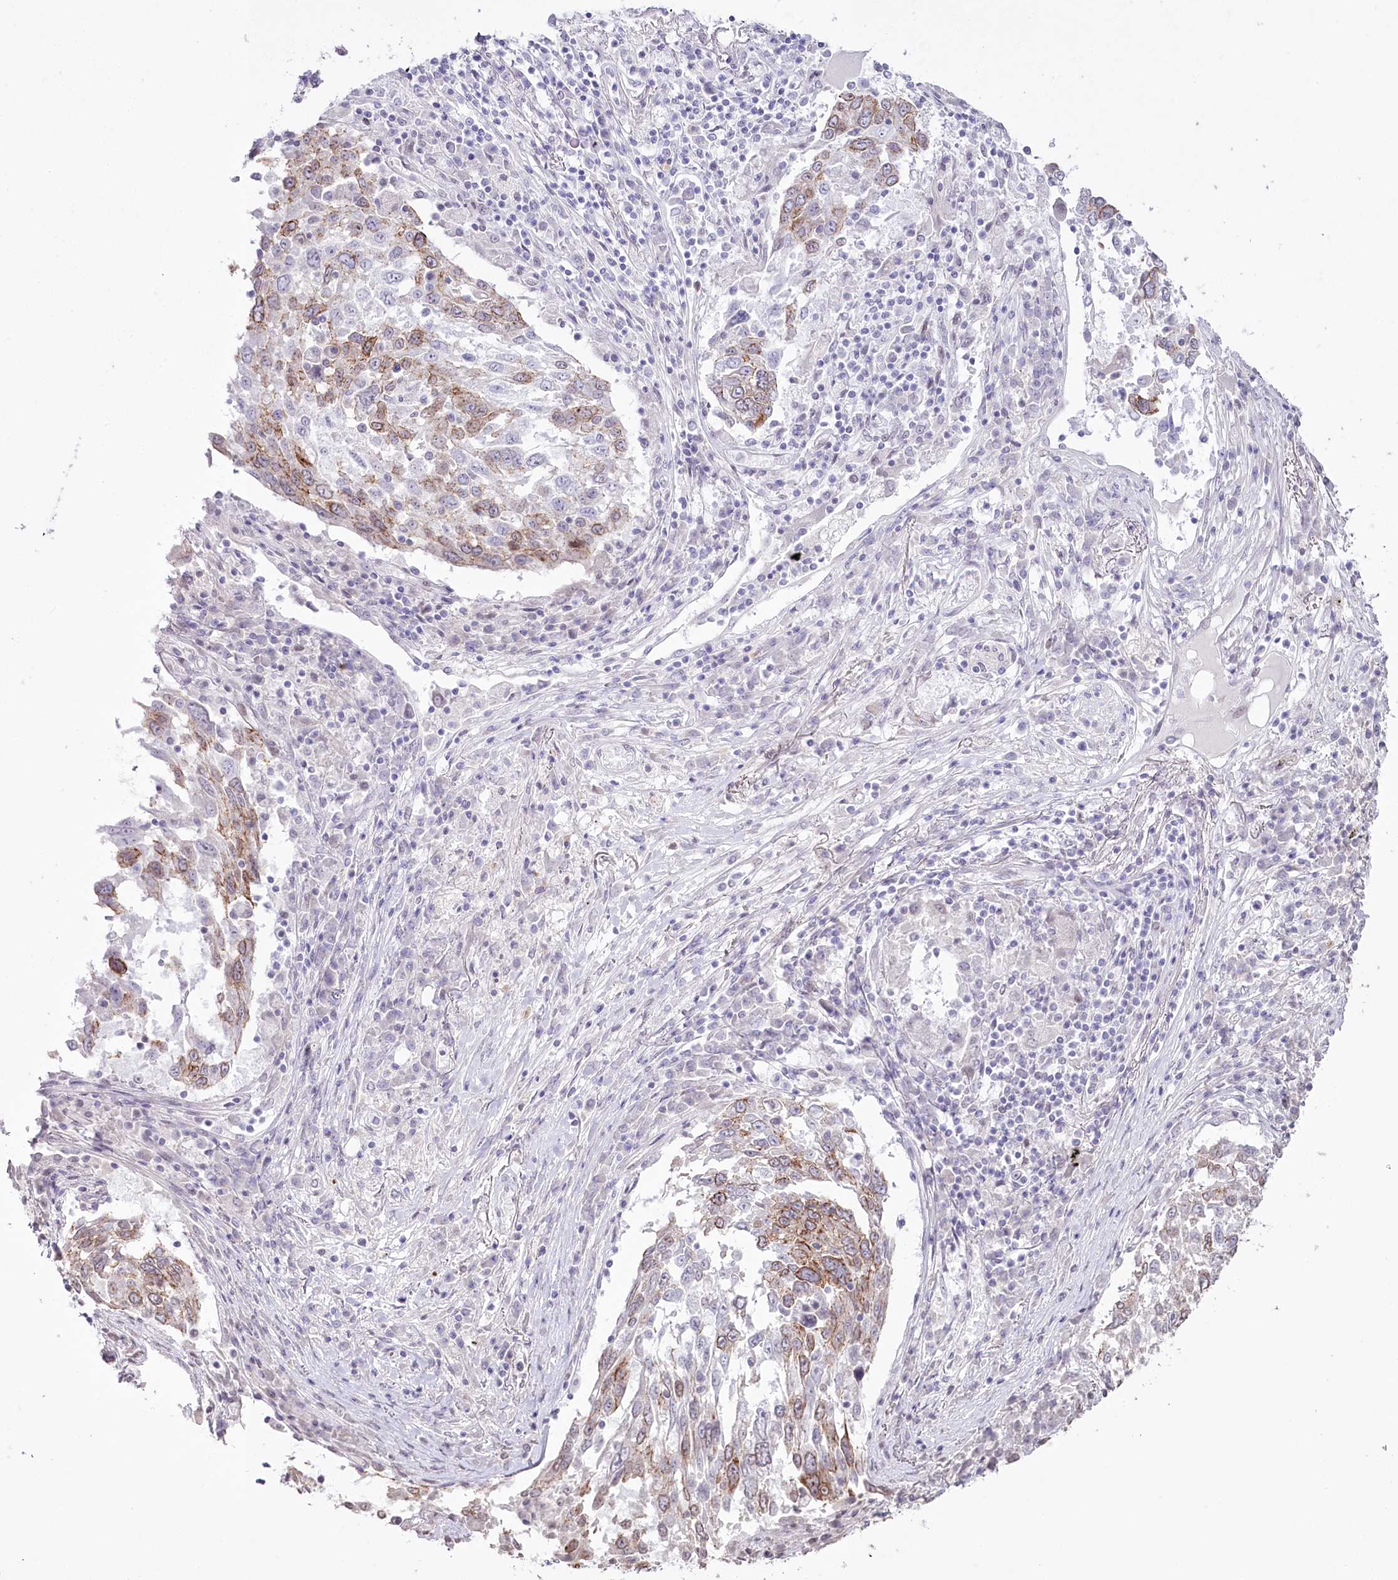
{"staining": {"intensity": "moderate", "quantity": "25%-75%", "location": "cytoplasmic/membranous"}, "tissue": "lung cancer", "cell_type": "Tumor cells", "image_type": "cancer", "snomed": [{"axis": "morphology", "description": "Squamous cell carcinoma, NOS"}, {"axis": "topography", "description": "Lung"}], "caption": "Protein analysis of lung cancer (squamous cell carcinoma) tissue shows moderate cytoplasmic/membranous expression in about 25%-75% of tumor cells. The protein of interest is stained brown, and the nuclei are stained in blue (DAB (3,3'-diaminobenzidine) IHC with brightfield microscopy, high magnification).", "gene": "SLC39A10", "patient": {"sex": "male", "age": 65}}